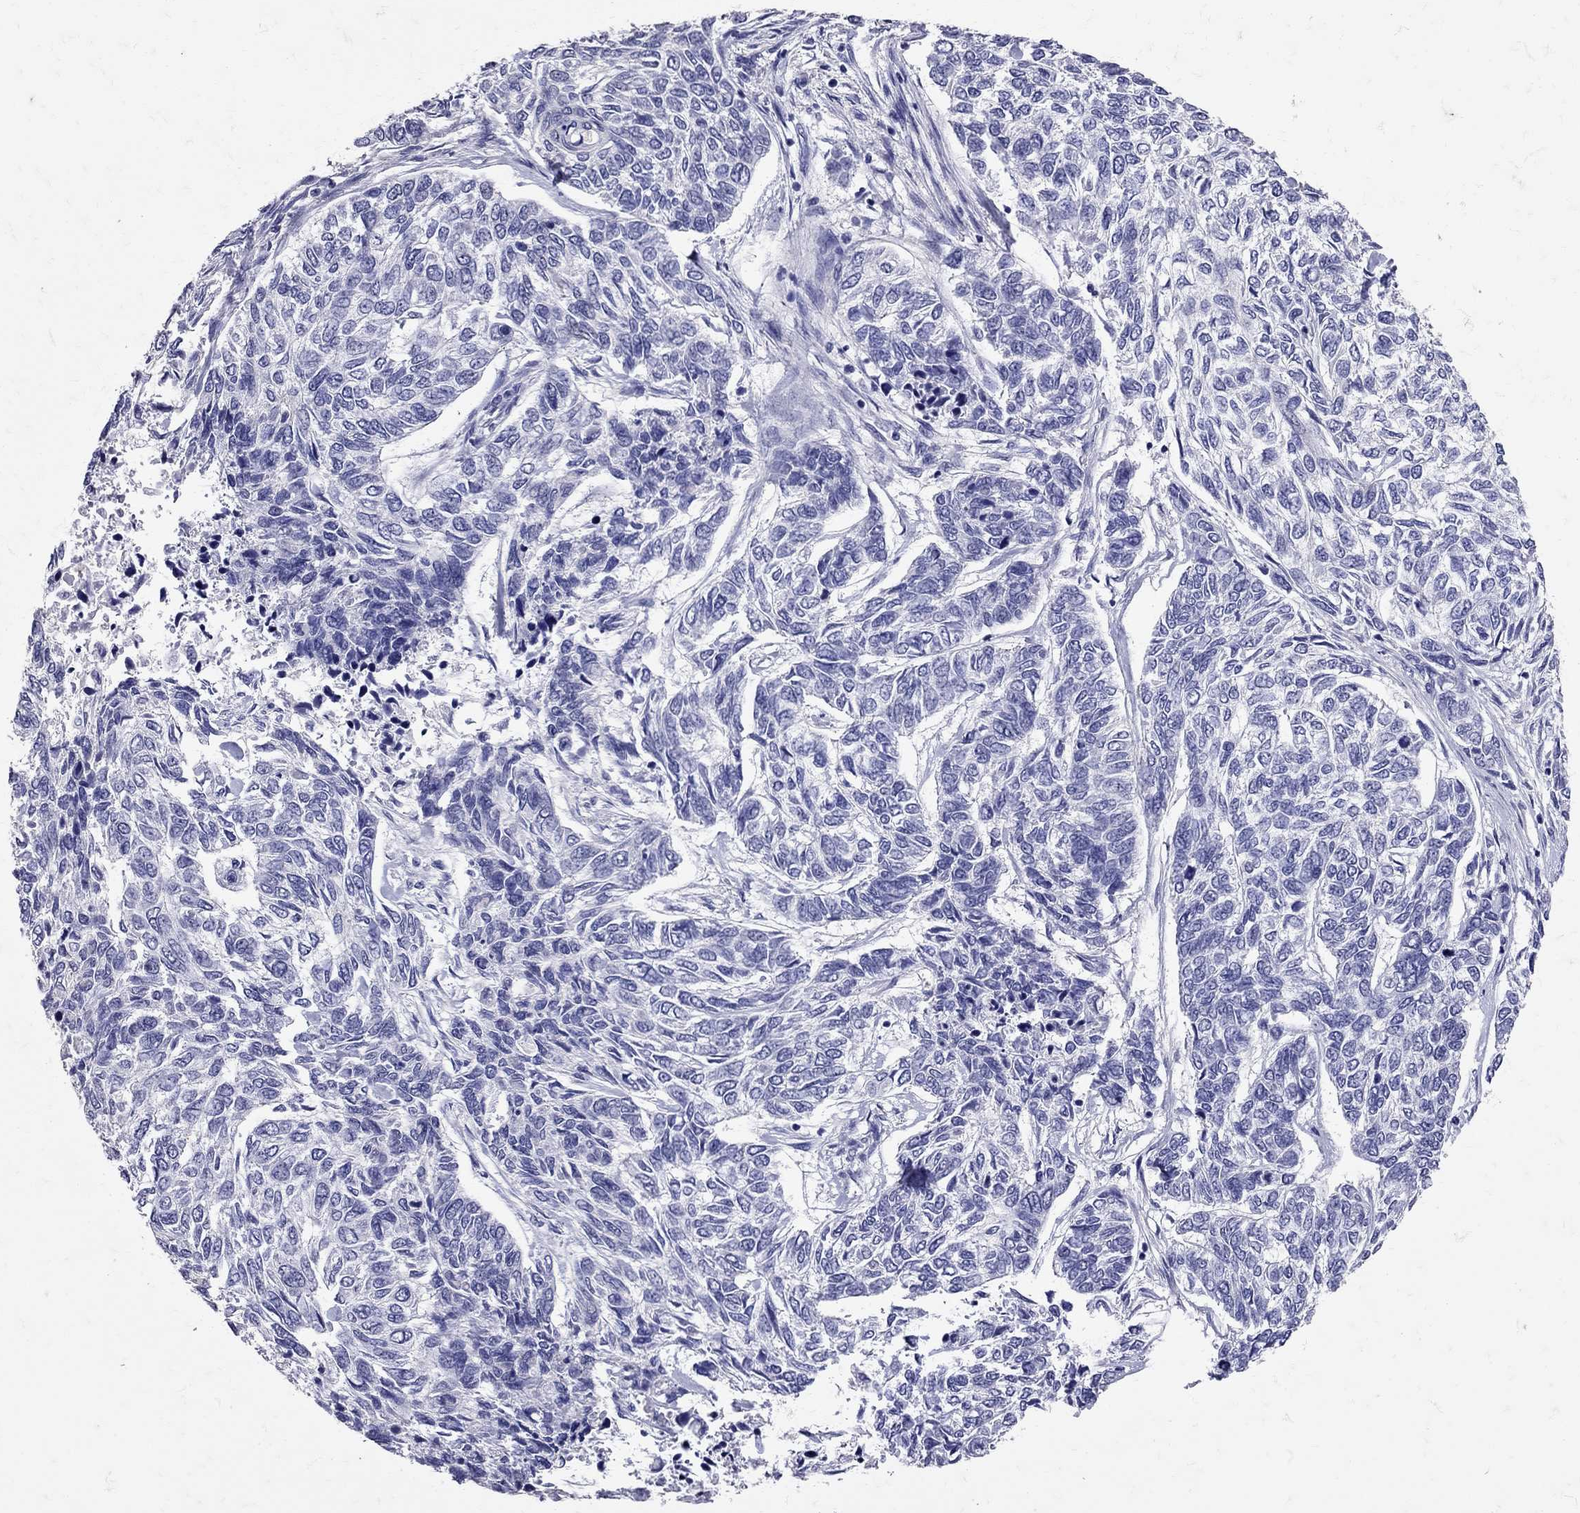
{"staining": {"intensity": "negative", "quantity": "none", "location": "none"}, "tissue": "skin cancer", "cell_type": "Tumor cells", "image_type": "cancer", "snomed": [{"axis": "morphology", "description": "Basal cell carcinoma"}, {"axis": "topography", "description": "Skin"}], "caption": "Immunohistochemistry image of human skin cancer (basal cell carcinoma) stained for a protein (brown), which shows no staining in tumor cells.", "gene": "SST", "patient": {"sex": "female", "age": 65}}